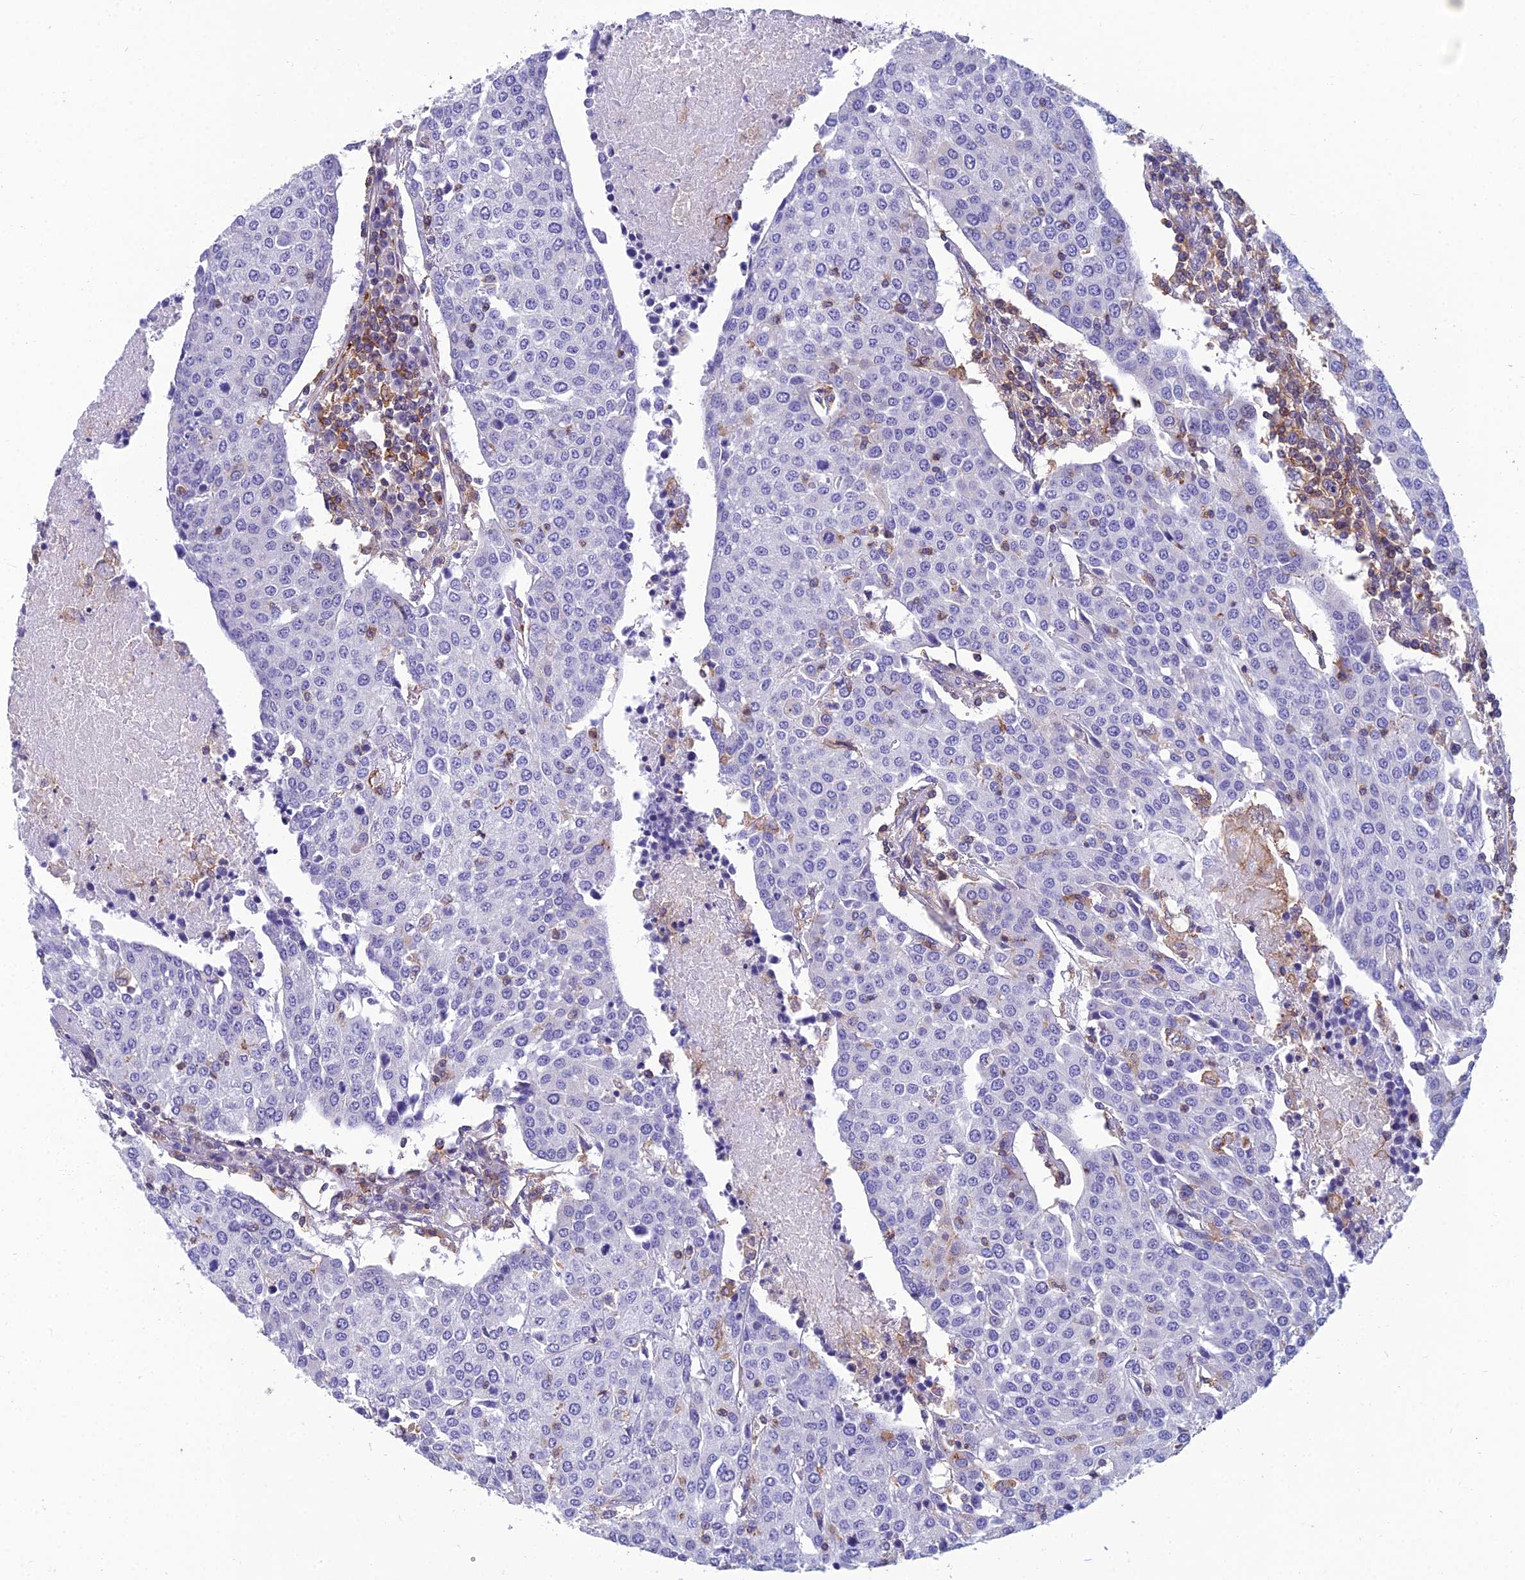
{"staining": {"intensity": "negative", "quantity": "none", "location": "none"}, "tissue": "urothelial cancer", "cell_type": "Tumor cells", "image_type": "cancer", "snomed": [{"axis": "morphology", "description": "Urothelial carcinoma, High grade"}, {"axis": "topography", "description": "Urinary bladder"}], "caption": "Tumor cells show no significant positivity in urothelial carcinoma (high-grade).", "gene": "PPP1R18", "patient": {"sex": "female", "age": 85}}